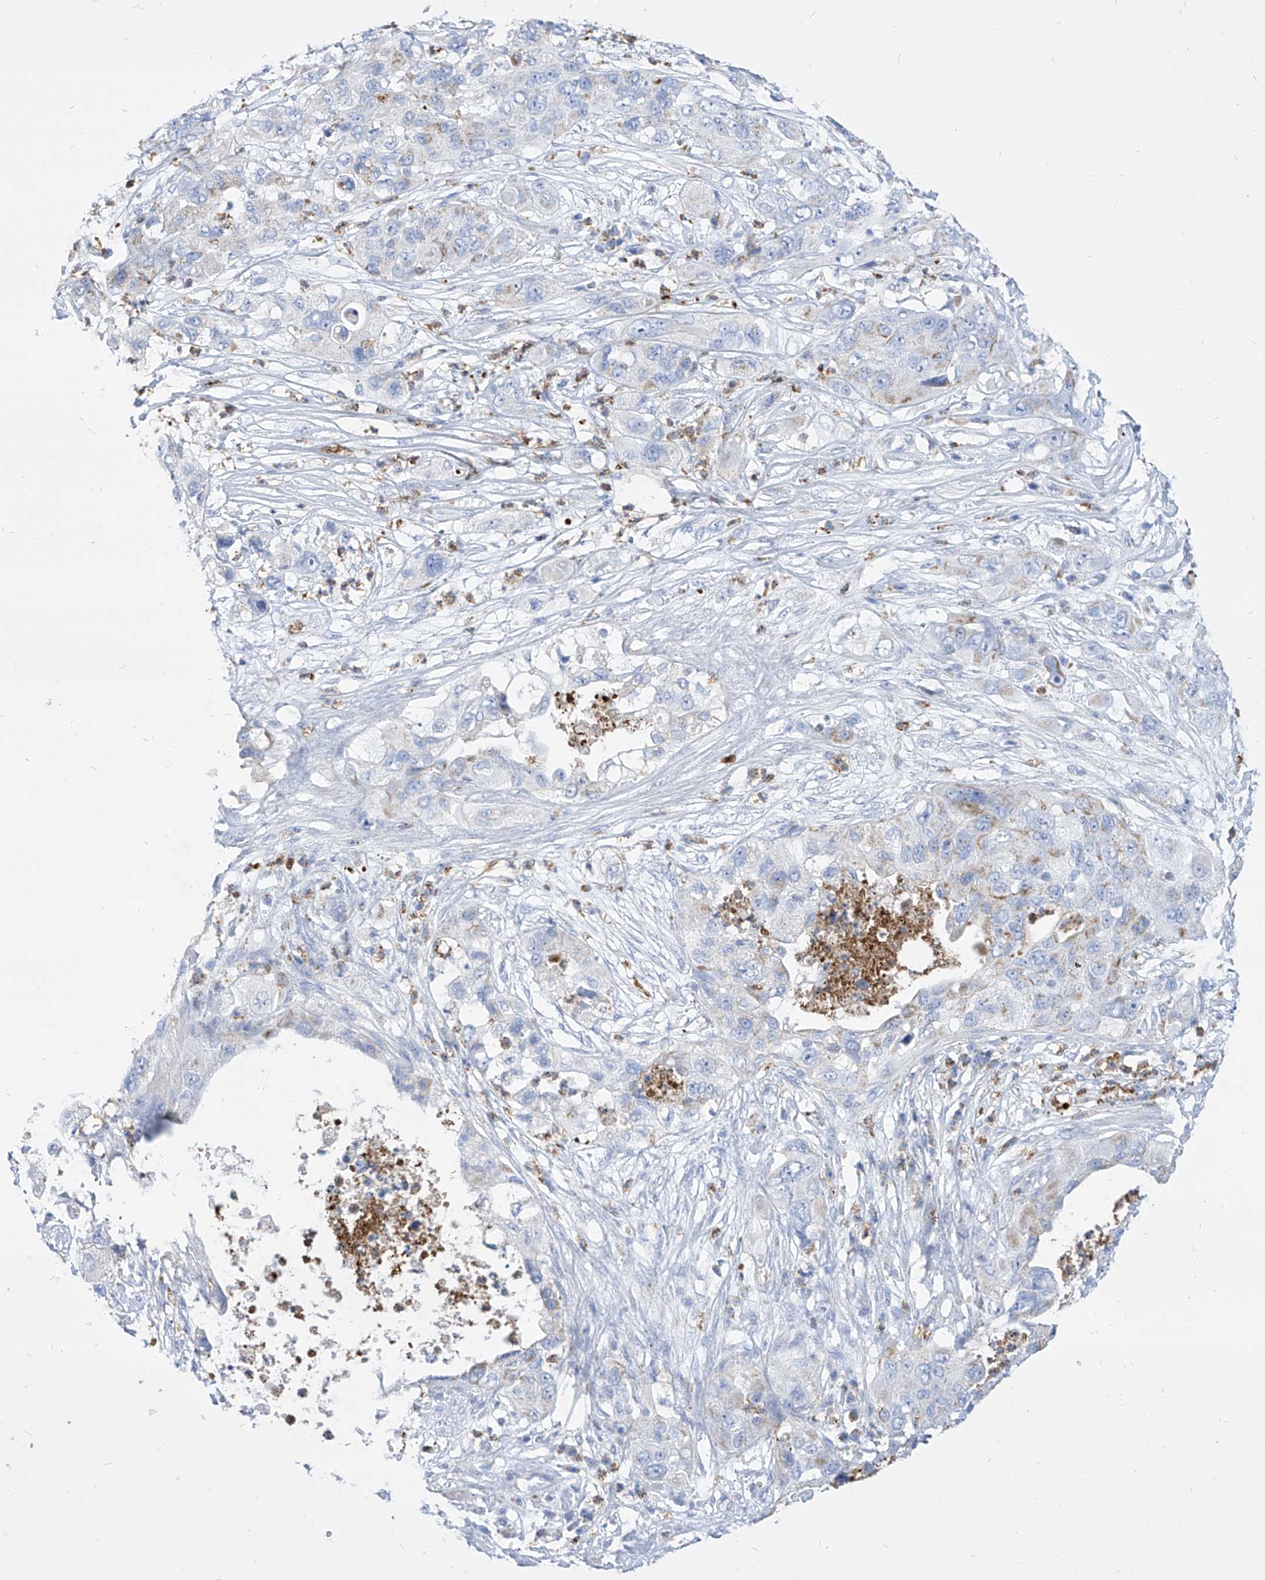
{"staining": {"intensity": "negative", "quantity": "none", "location": "none"}, "tissue": "pancreatic cancer", "cell_type": "Tumor cells", "image_type": "cancer", "snomed": [{"axis": "morphology", "description": "Adenocarcinoma, NOS"}, {"axis": "topography", "description": "Pancreas"}], "caption": "DAB immunohistochemical staining of pancreatic adenocarcinoma reveals no significant positivity in tumor cells.", "gene": "COQ3", "patient": {"sex": "female", "age": 78}}